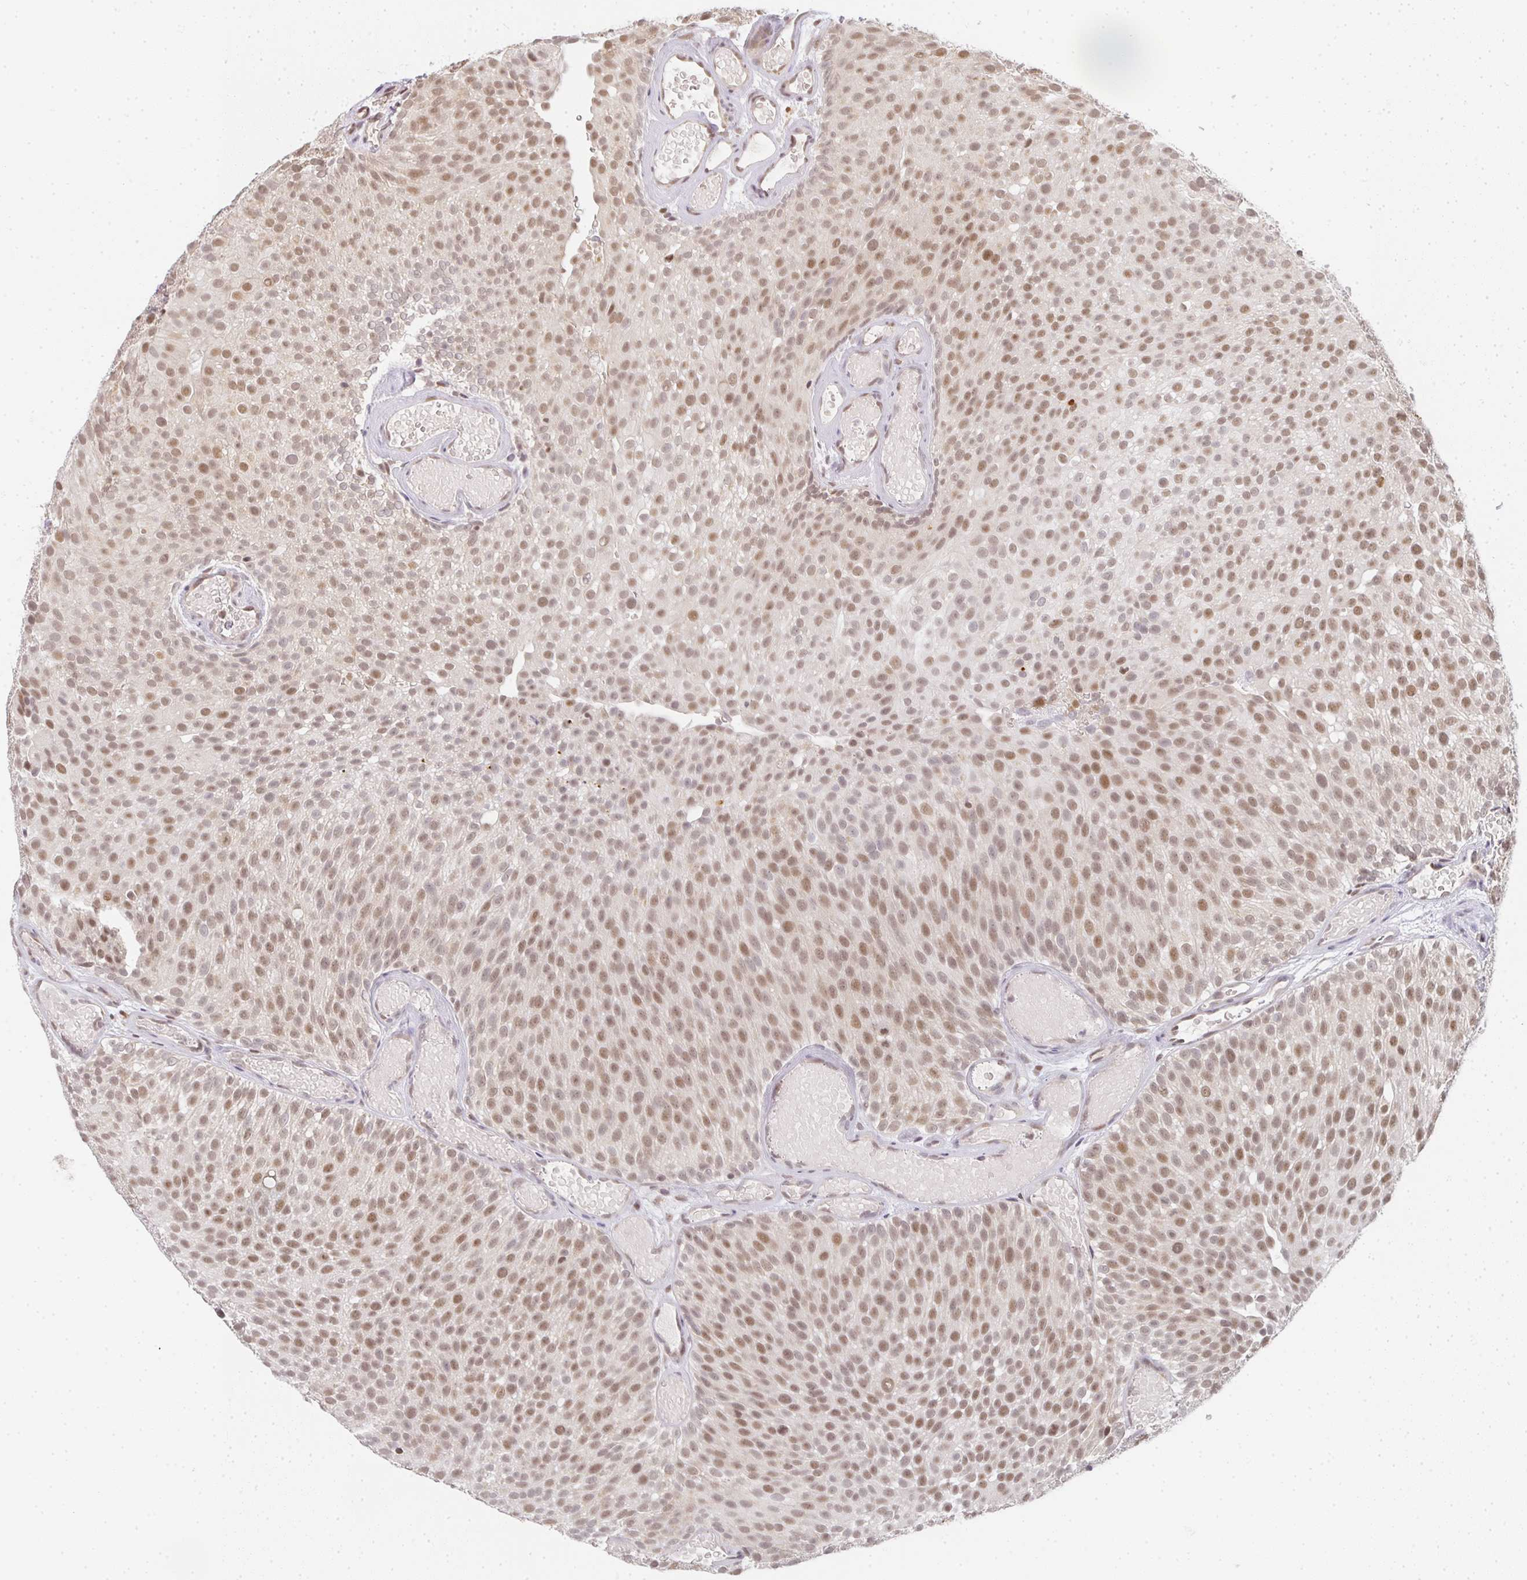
{"staining": {"intensity": "moderate", "quantity": ">75%", "location": "nuclear"}, "tissue": "urothelial cancer", "cell_type": "Tumor cells", "image_type": "cancer", "snomed": [{"axis": "morphology", "description": "Urothelial carcinoma, Low grade"}, {"axis": "topography", "description": "Urinary bladder"}], "caption": "Immunohistochemistry image of low-grade urothelial carcinoma stained for a protein (brown), which exhibits medium levels of moderate nuclear staining in about >75% of tumor cells.", "gene": "SMARCA2", "patient": {"sex": "male", "age": 78}}